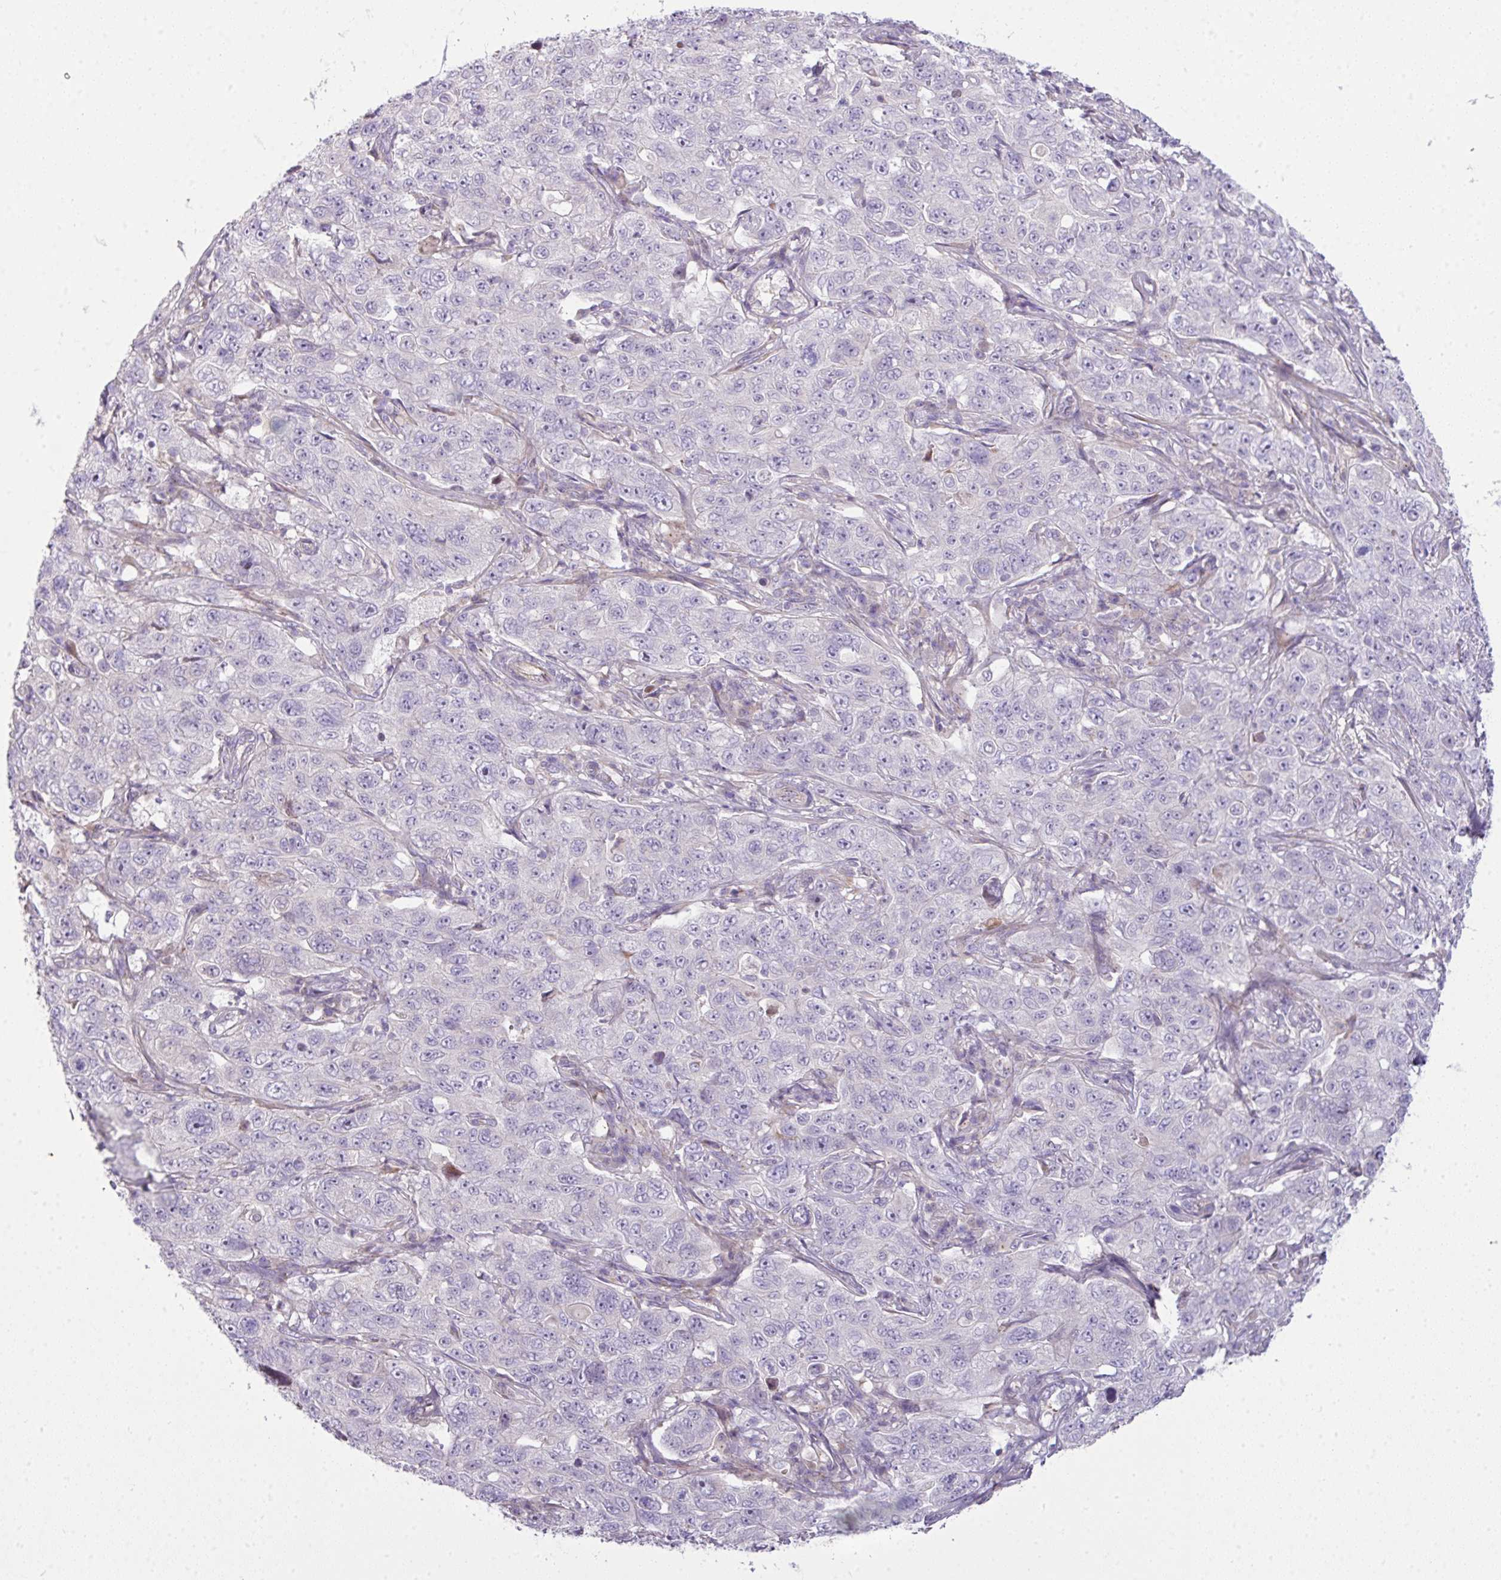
{"staining": {"intensity": "negative", "quantity": "none", "location": "none"}, "tissue": "pancreatic cancer", "cell_type": "Tumor cells", "image_type": "cancer", "snomed": [{"axis": "morphology", "description": "Adenocarcinoma, NOS"}, {"axis": "topography", "description": "Pancreas"}], "caption": "Immunohistochemistry micrograph of neoplastic tissue: human pancreatic cancer stained with DAB demonstrates no significant protein expression in tumor cells.", "gene": "PIK3R5", "patient": {"sex": "male", "age": 68}}